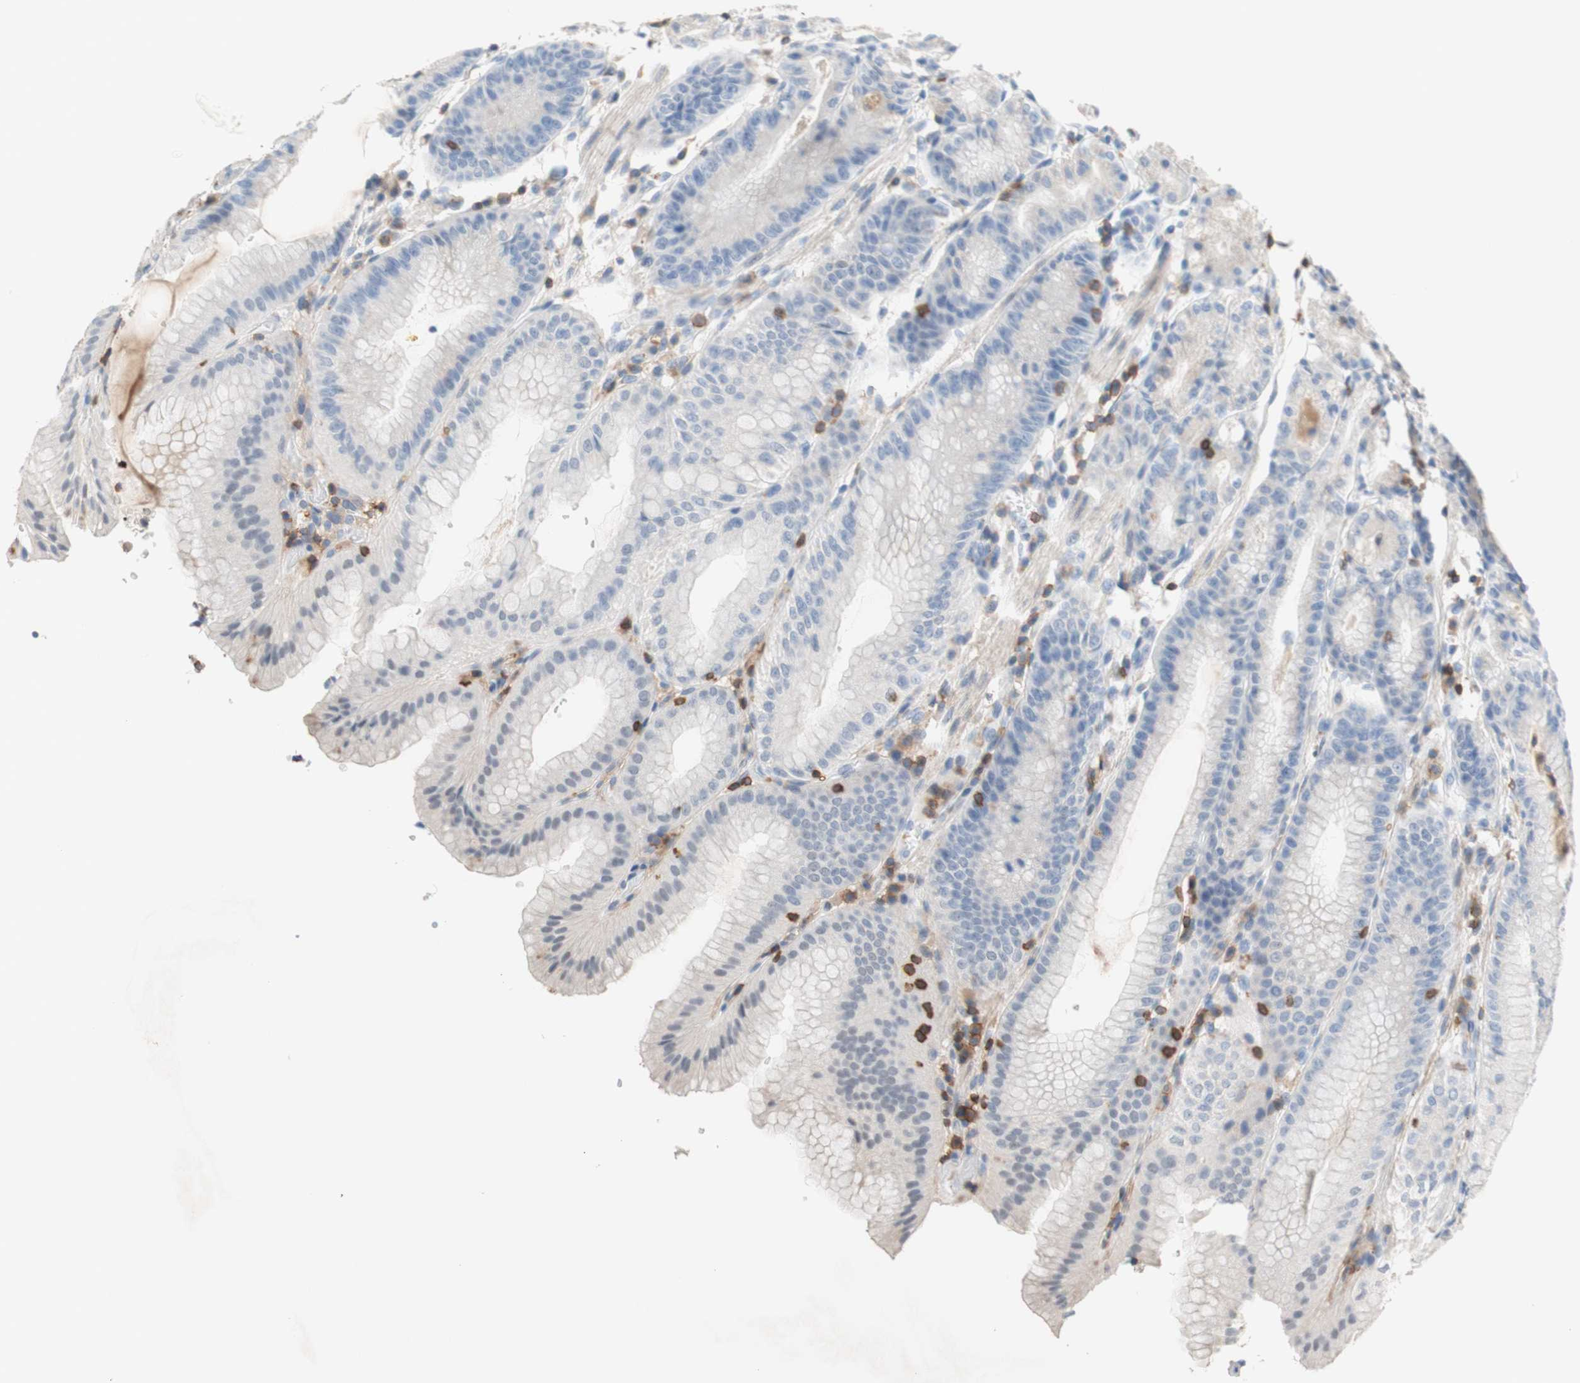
{"staining": {"intensity": "weak", "quantity": "25%-75%", "location": "cytoplasmic/membranous"}, "tissue": "stomach", "cell_type": "Glandular cells", "image_type": "normal", "snomed": [{"axis": "morphology", "description": "Normal tissue, NOS"}, {"axis": "topography", "description": "Stomach, lower"}], "caption": "Weak cytoplasmic/membranous protein positivity is seen in about 25%-75% of glandular cells in stomach. The protein is stained brown, and the nuclei are stained in blue (DAB (3,3'-diaminobenzidine) IHC with brightfield microscopy, high magnification).", "gene": "SPINK6", "patient": {"sex": "male", "age": 71}}